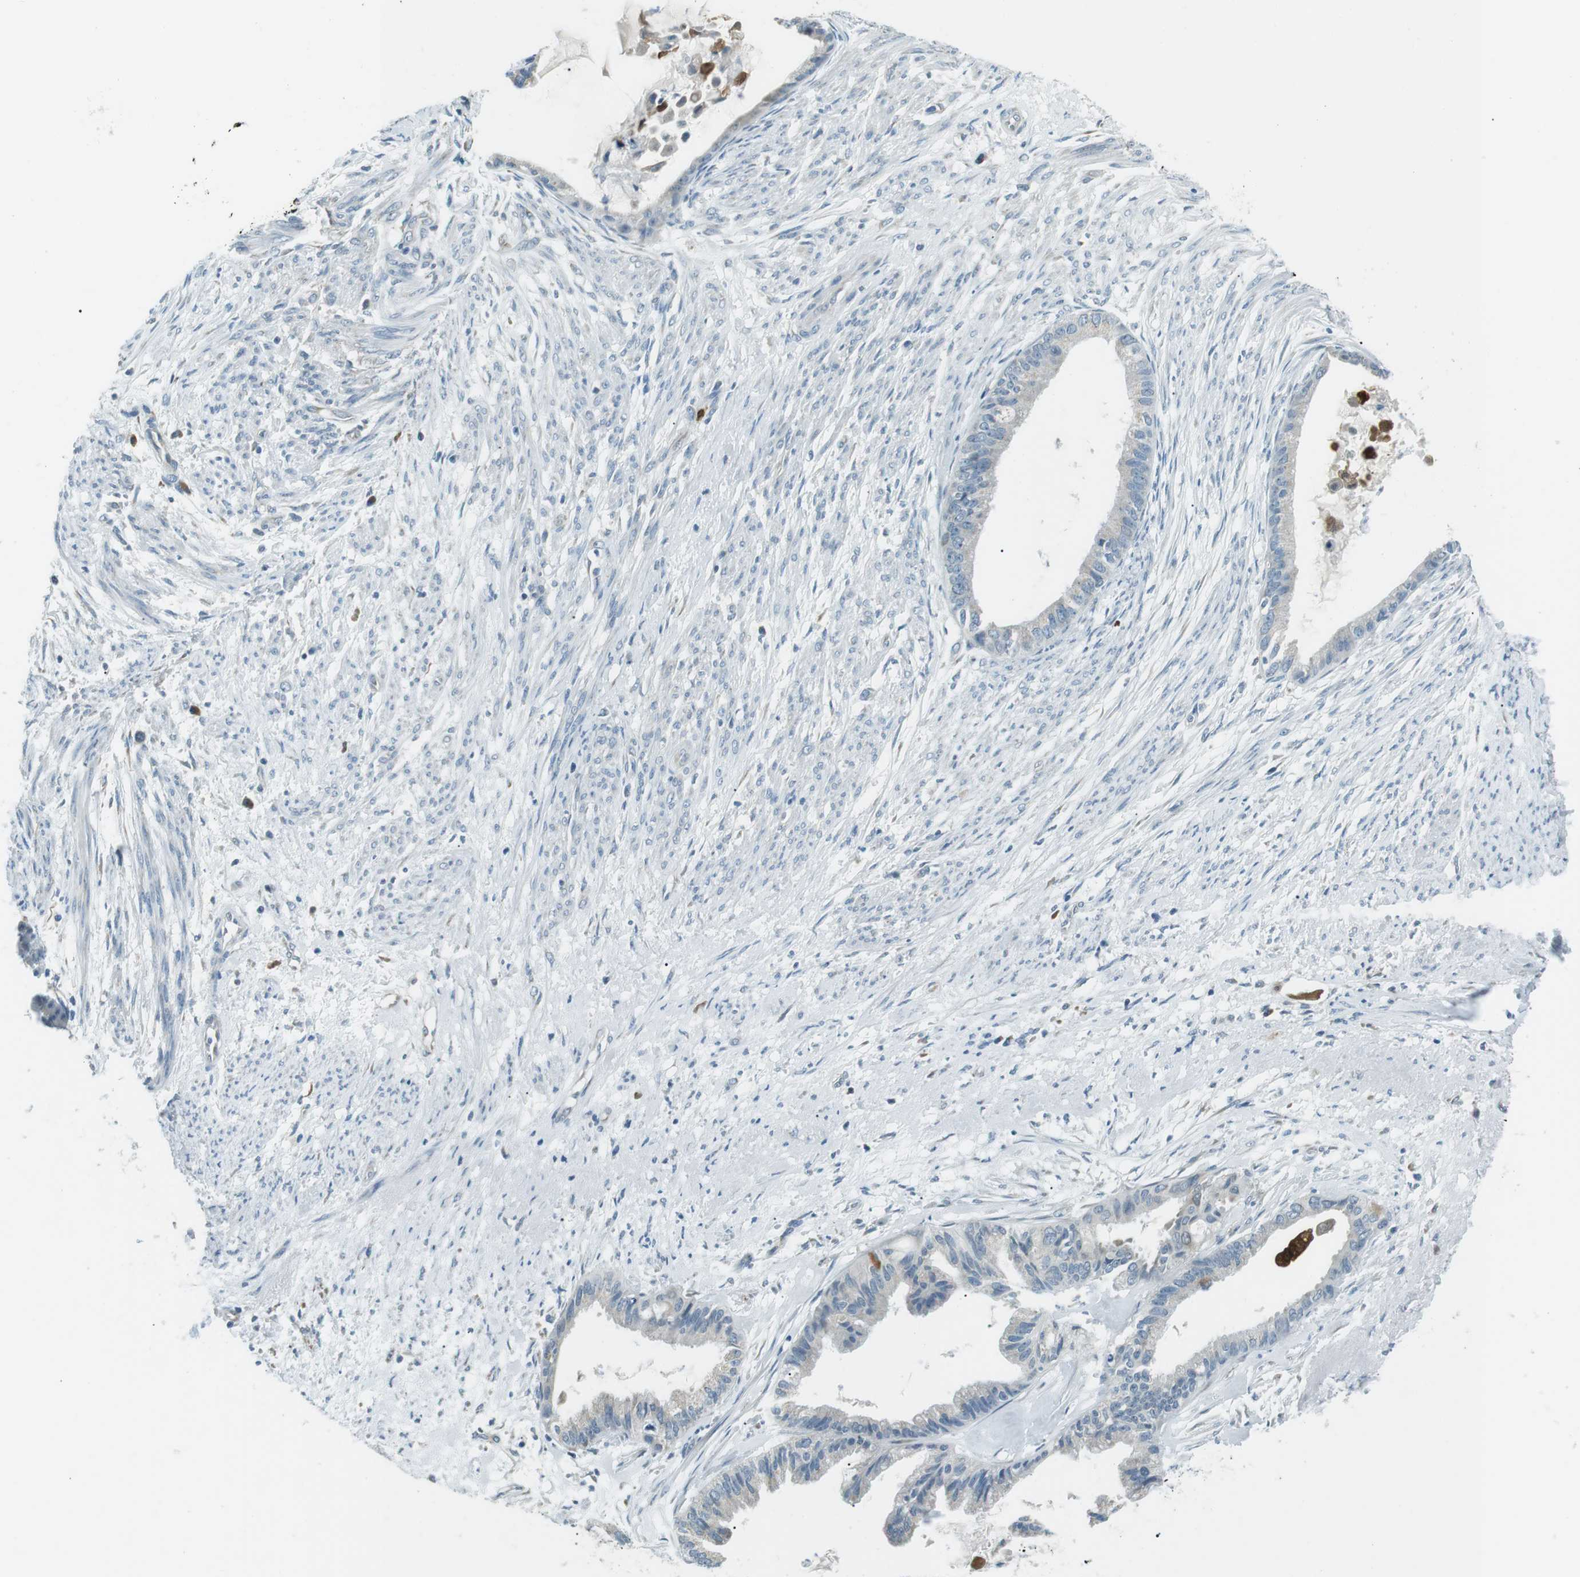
{"staining": {"intensity": "moderate", "quantity": "<25%", "location": "cytoplasmic/membranous,nuclear"}, "tissue": "cervical cancer", "cell_type": "Tumor cells", "image_type": "cancer", "snomed": [{"axis": "morphology", "description": "Normal tissue, NOS"}, {"axis": "morphology", "description": "Adenocarcinoma, NOS"}, {"axis": "topography", "description": "Cervix"}, {"axis": "topography", "description": "Endometrium"}], "caption": "A high-resolution micrograph shows IHC staining of adenocarcinoma (cervical), which displays moderate cytoplasmic/membranous and nuclear positivity in about <25% of tumor cells.", "gene": "SERPINB2", "patient": {"sex": "female", "age": 86}}